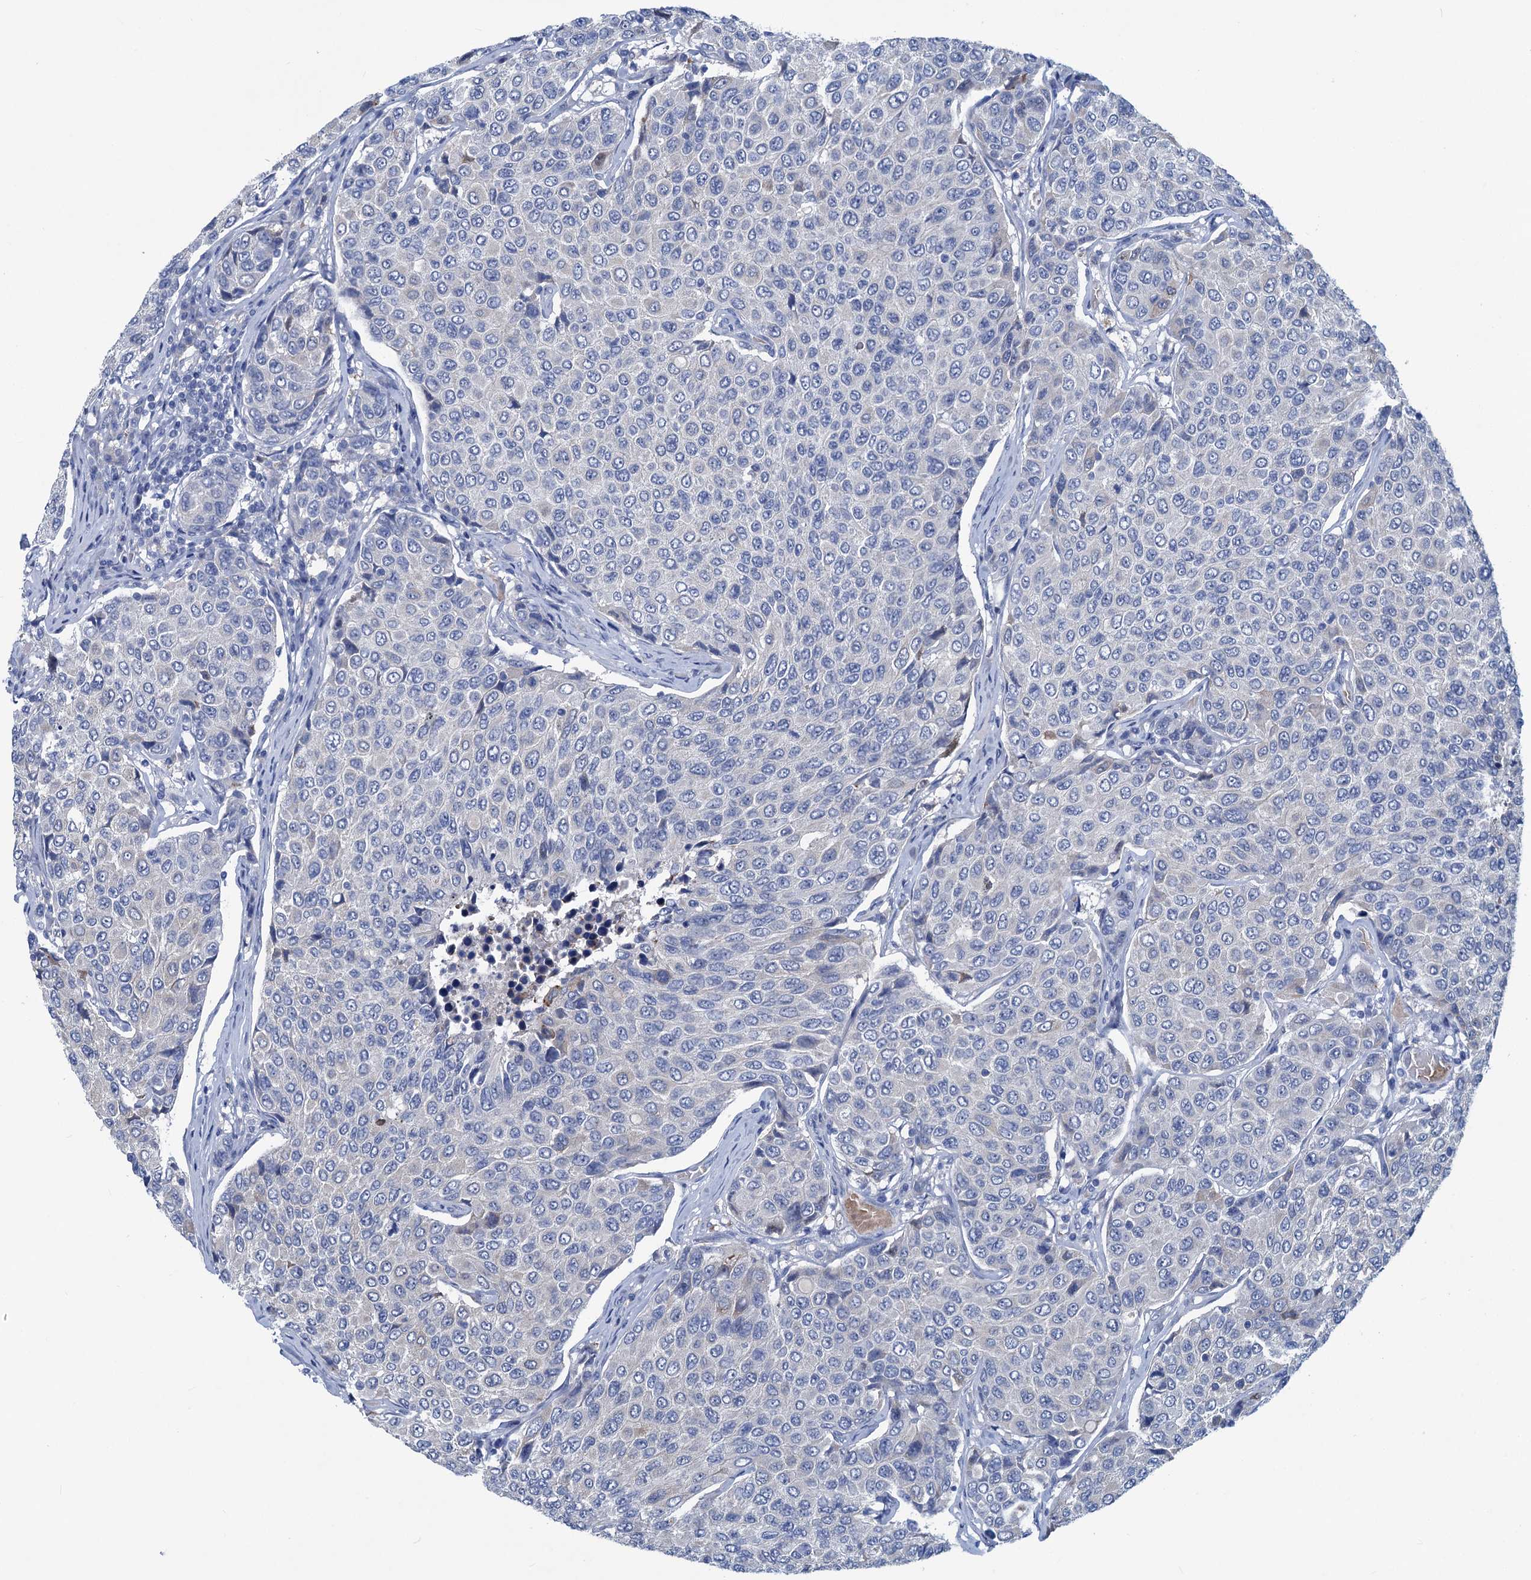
{"staining": {"intensity": "negative", "quantity": "none", "location": "none"}, "tissue": "breast cancer", "cell_type": "Tumor cells", "image_type": "cancer", "snomed": [{"axis": "morphology", "description": "Duct carcinoma"}, {"axis": "topography", "description": "Breast"}], "caption": "IHC photomicrograph of neoplastic tissue: human breast cancer (intraductal carcinoma) stained with DAB (3,3'-diaminobenzidine) demonstrates no significant protein positivity in tumor cells. (DAB IHC, high magnification).", "gene": "RTKN2", "patient": {"sex": "female", "age": 55}}